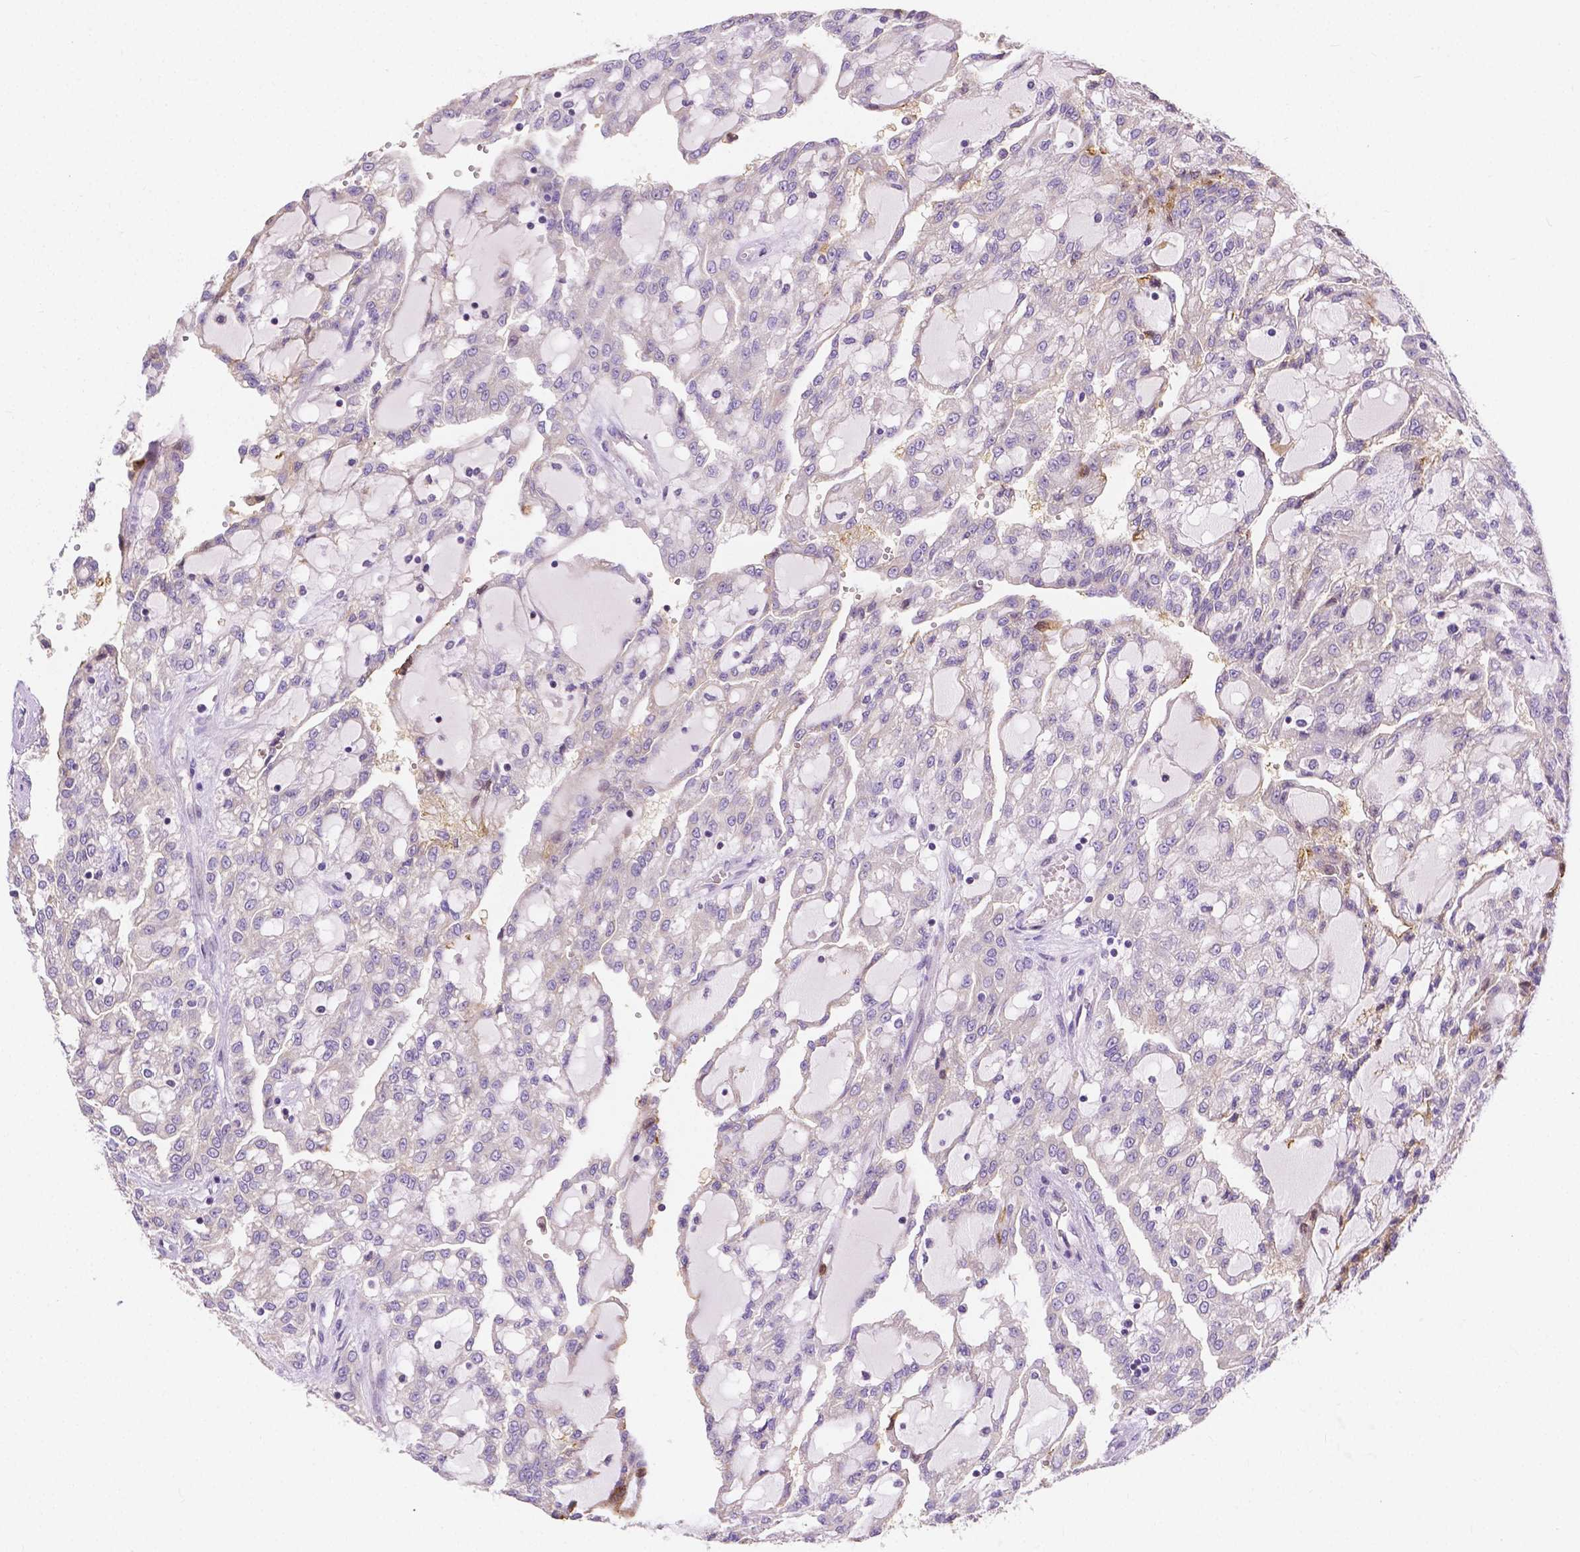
{"staining": {"intensity": "negative", "quantity": "none", "location": "none"}, "tissue": "renal cancer", "cell_type": "Tumor cells", "image_type": "cancer", "snomed": [{"axis": "morphology", "description": "Adenocarcinoma, NOS"}, {"axis": "topography", "description": "Kidney"}], "caption": "Tumor cells are negative for protein expression in human renal adenocarcinoma. Nuclei are stained in blue.", "gene": "ZNRD2", "patient": {"sex": "male", "age": 63}}